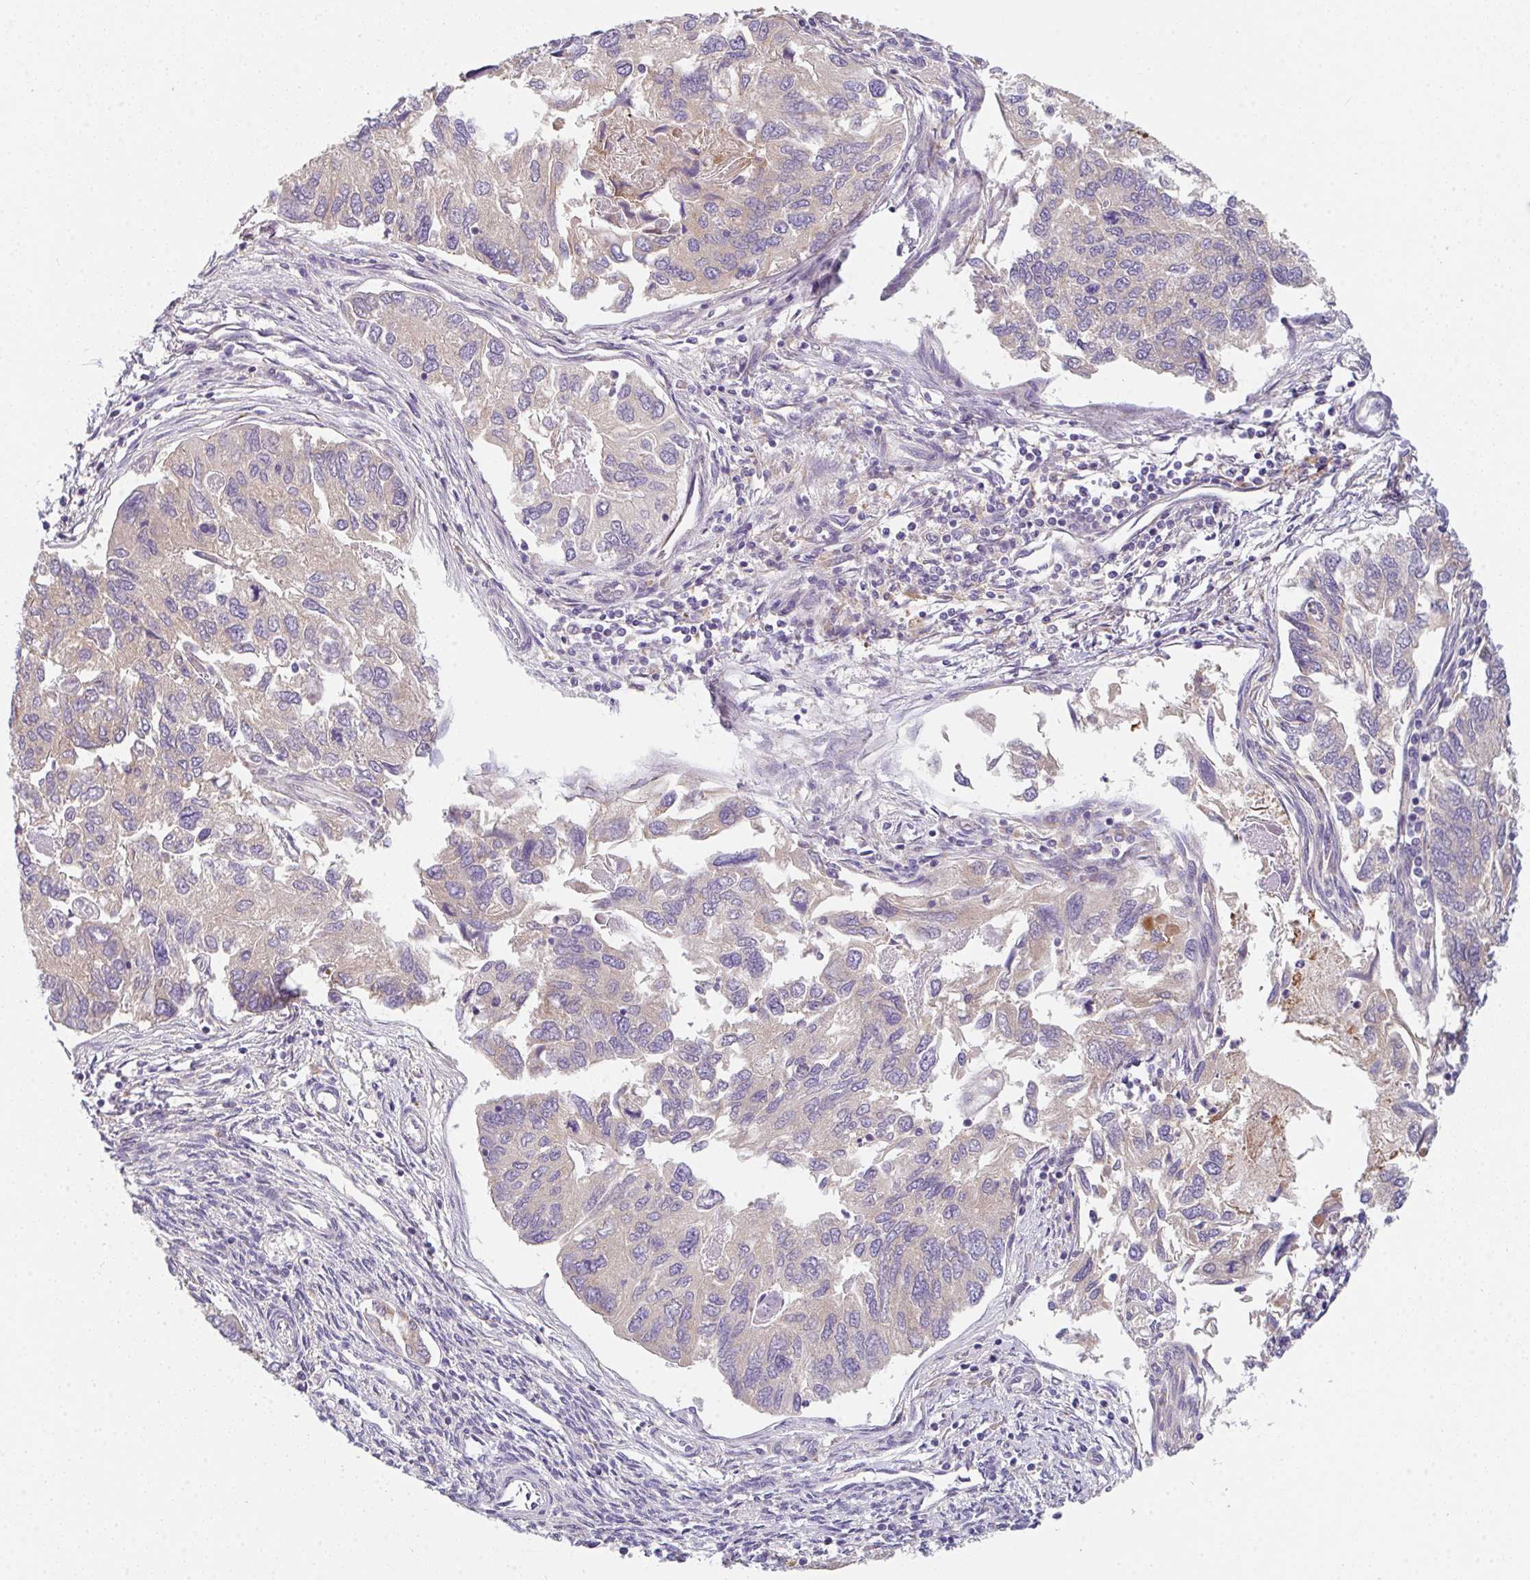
{"staining": {"intensity": "weak", "quantity": "<25%", "location": "cytoplasmic/membranous"}, "tissue": "endometrial cancer", "cell_type": "Tumor cells", "image_type": "cancer", "snomed": [{"axis": "morphology", "description": "Carcinoma, NOS"}, {"axis": "topography", "description": "Uterus"}], "caption": "Immunohistochemistry of human endometrial cancer (carcinoma) shows no expression in tumor cells. (Stains: DAB immunohistochemistry with hematoxylin counter stain, Microscopy: brightfield microscopy at high magnification).", "gene": "TSPAN31", "patient": {"sex": "female", "age": 76}}